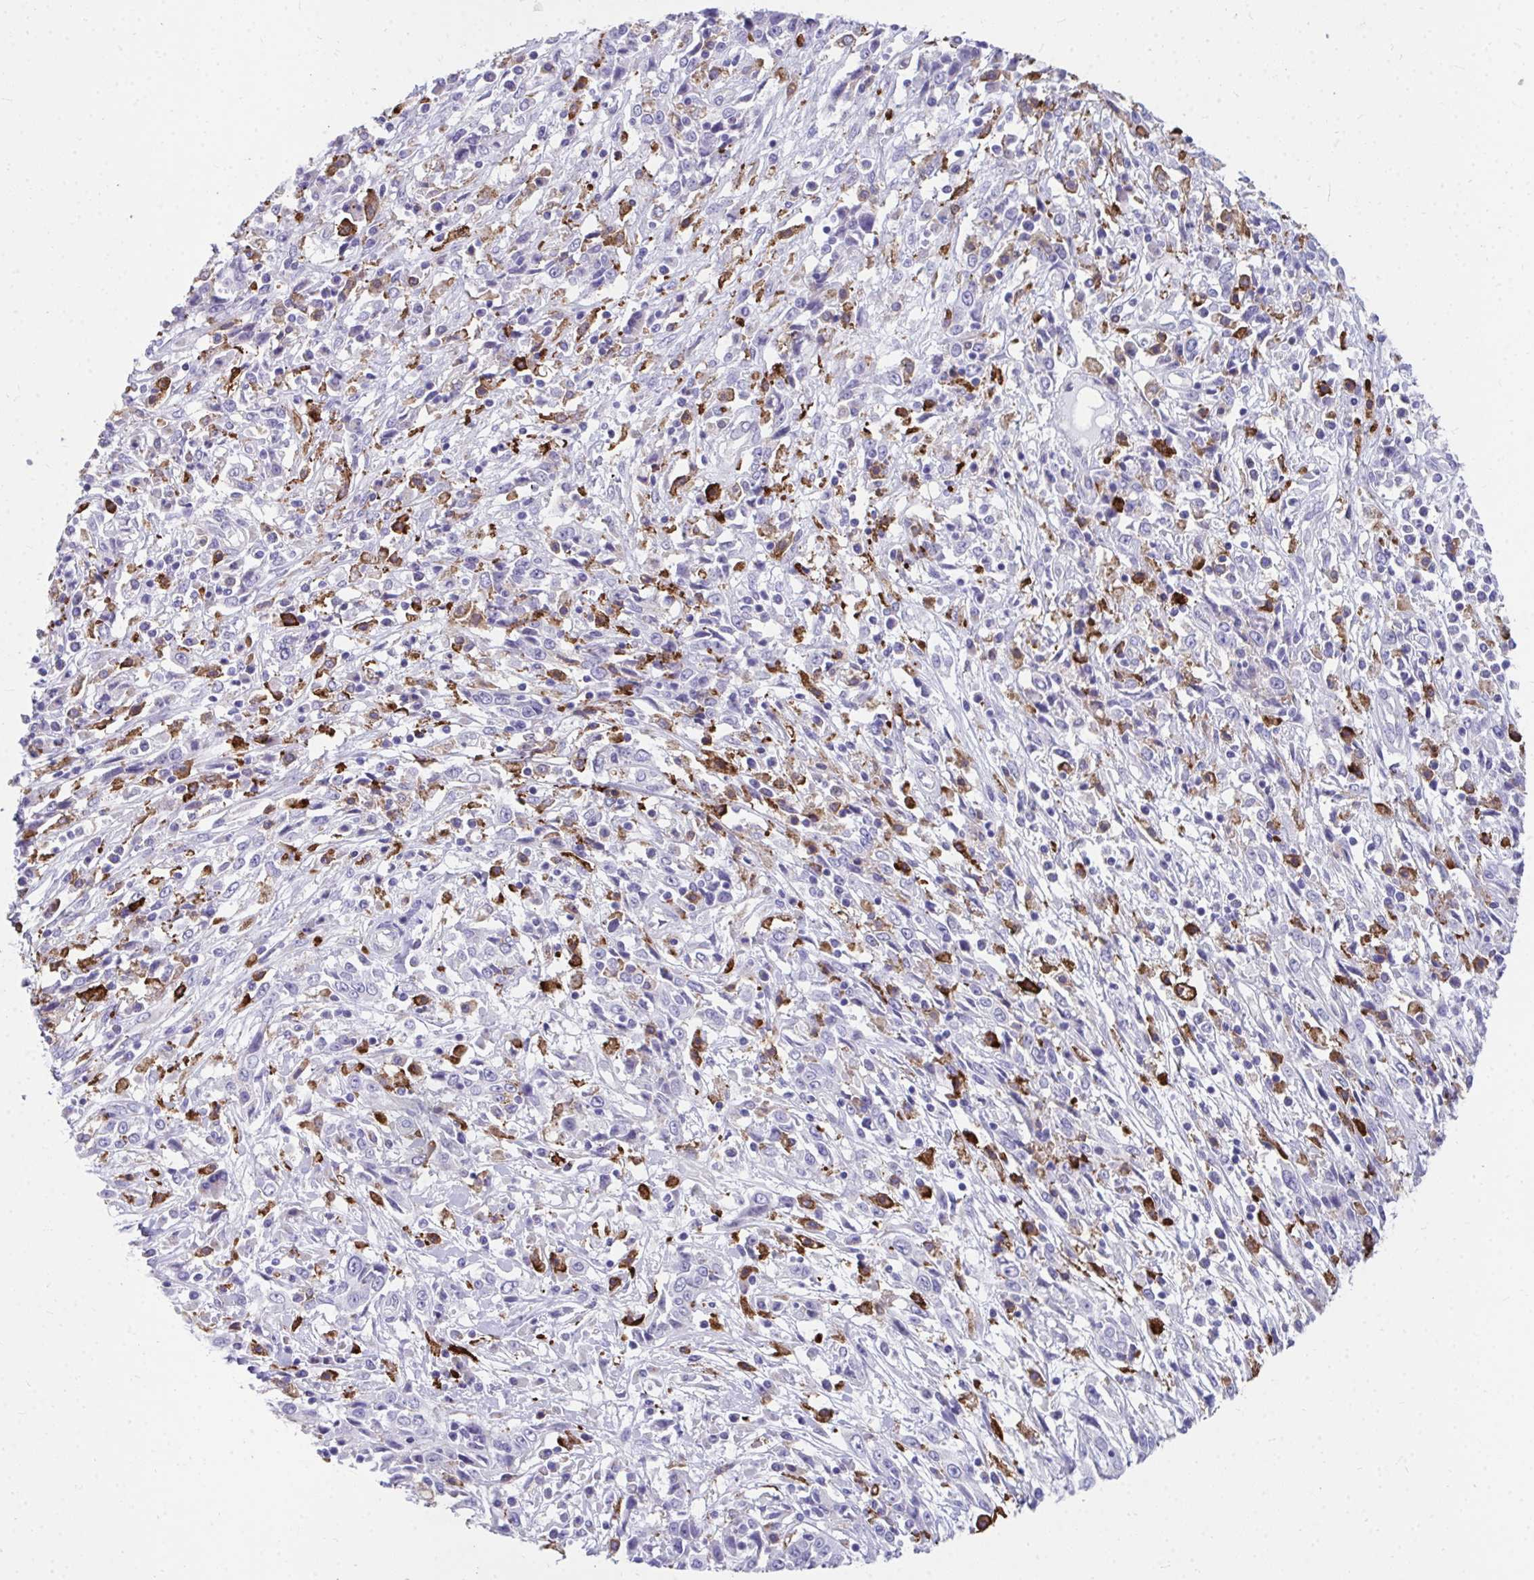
{"staining": {"intensity": "negative", "quantity": "none", "location": "none"}, "tissue": "cervical cancer", "cell_type": "Tumor cells", "image_type": "cancer", "snomed": [{"axis": "morphology", "description": "Adenocarcinoma, NOS"}, {"axis": "topography", "description": "Cervix"}], "caption": "Cervical cancer was stained to show a protein in brown. There is no significant expression in tumor cells. (DAB immunohistochemistry with hematoxylin counter stain).", "gene": "CD163", "patient": {"sex": "female", "age": 40}}